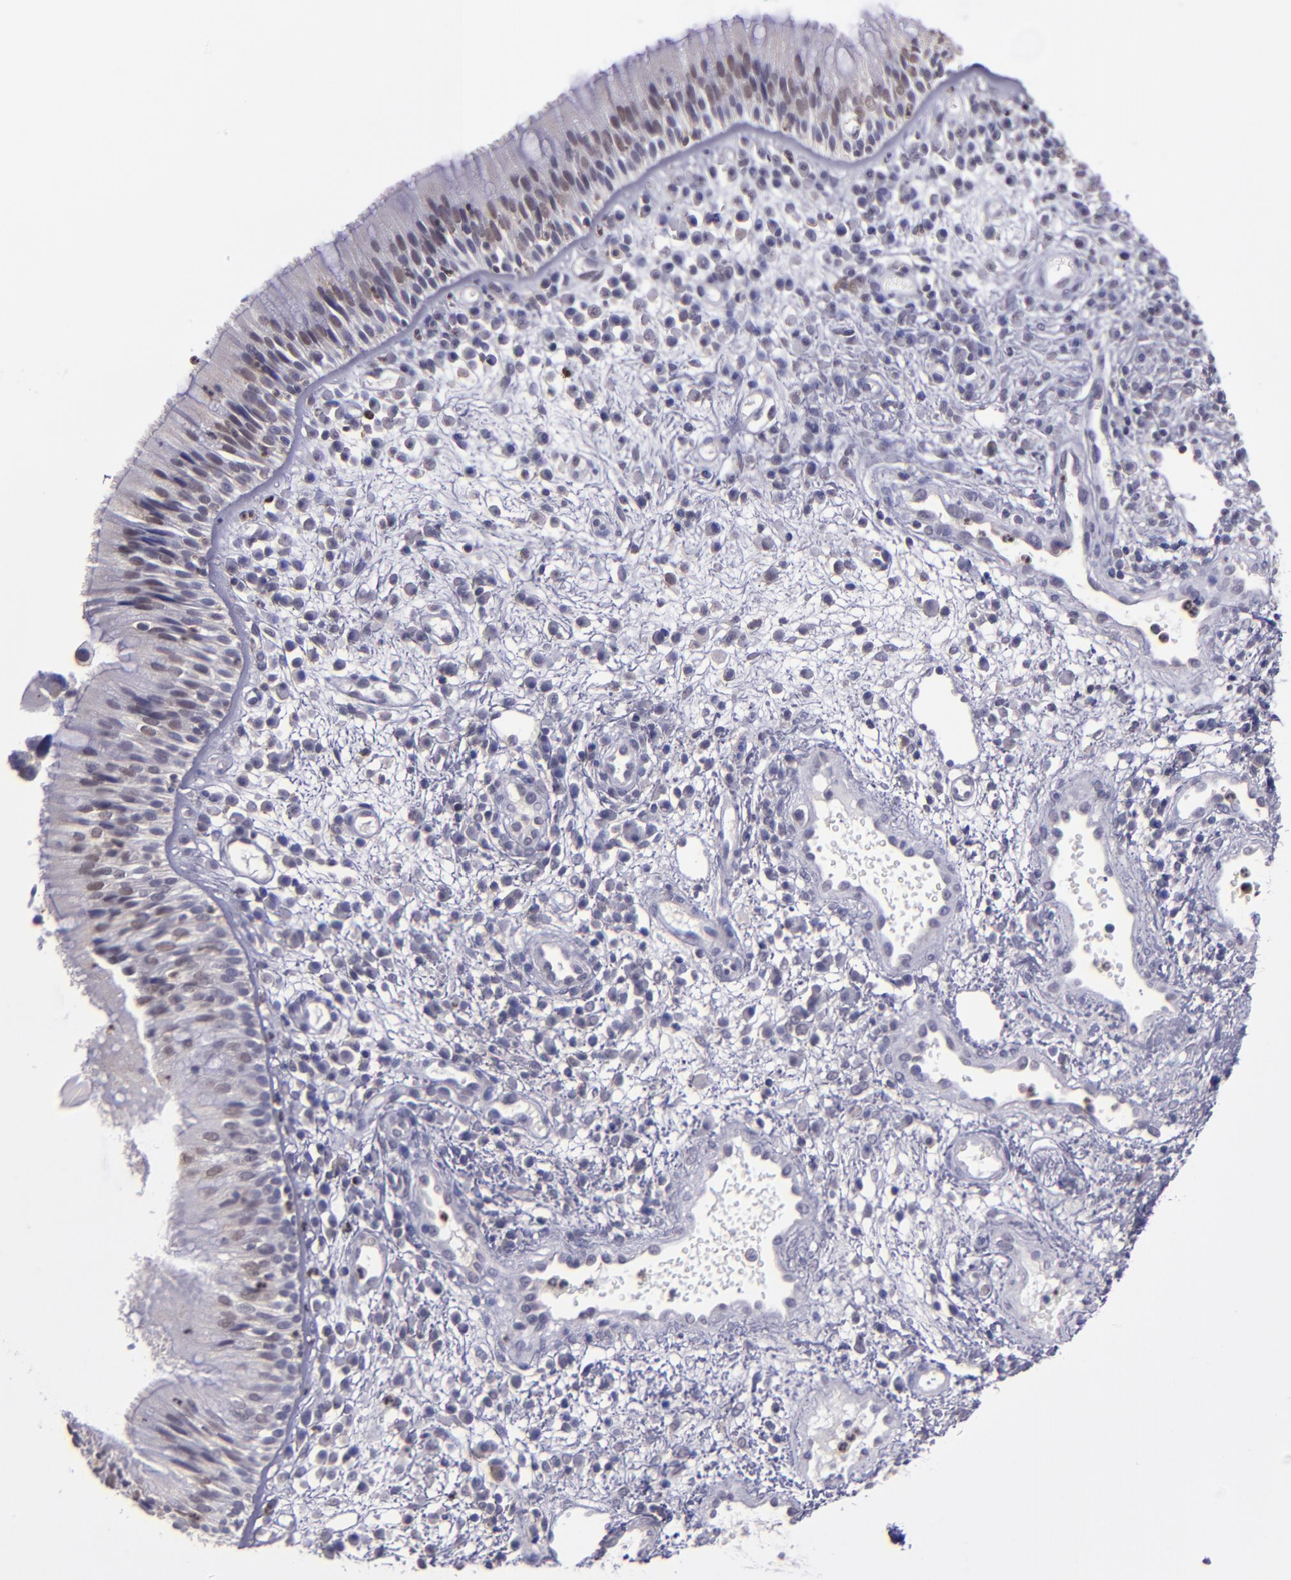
{"staining": {"intensity": "weak", "quantity": "25%-75%", "location": "nuclear"}, "tissue": "nasopharynx", "cell_type": "Respiratory epithelial cells", "image_type": "normal", "snomed": [{"axis": "morphology", "description": "Normal tissue, NOS"}, {"axis": "morphology", "description": "Inflammation, NOS"}, {"axis": "morphology", "description": "Malignant melanoma, Metastatic site"}, {"axis": "topography", "description": "Nasopharynx"}], "caption": "Immunohistochemical staining of benign human nasopharynx shows low levels of weak nuclear staining in about 25%-75% of respiratory epithelial cells.", "gene": "CEBPE", "patient": {"sex": "female", "age": 55}}